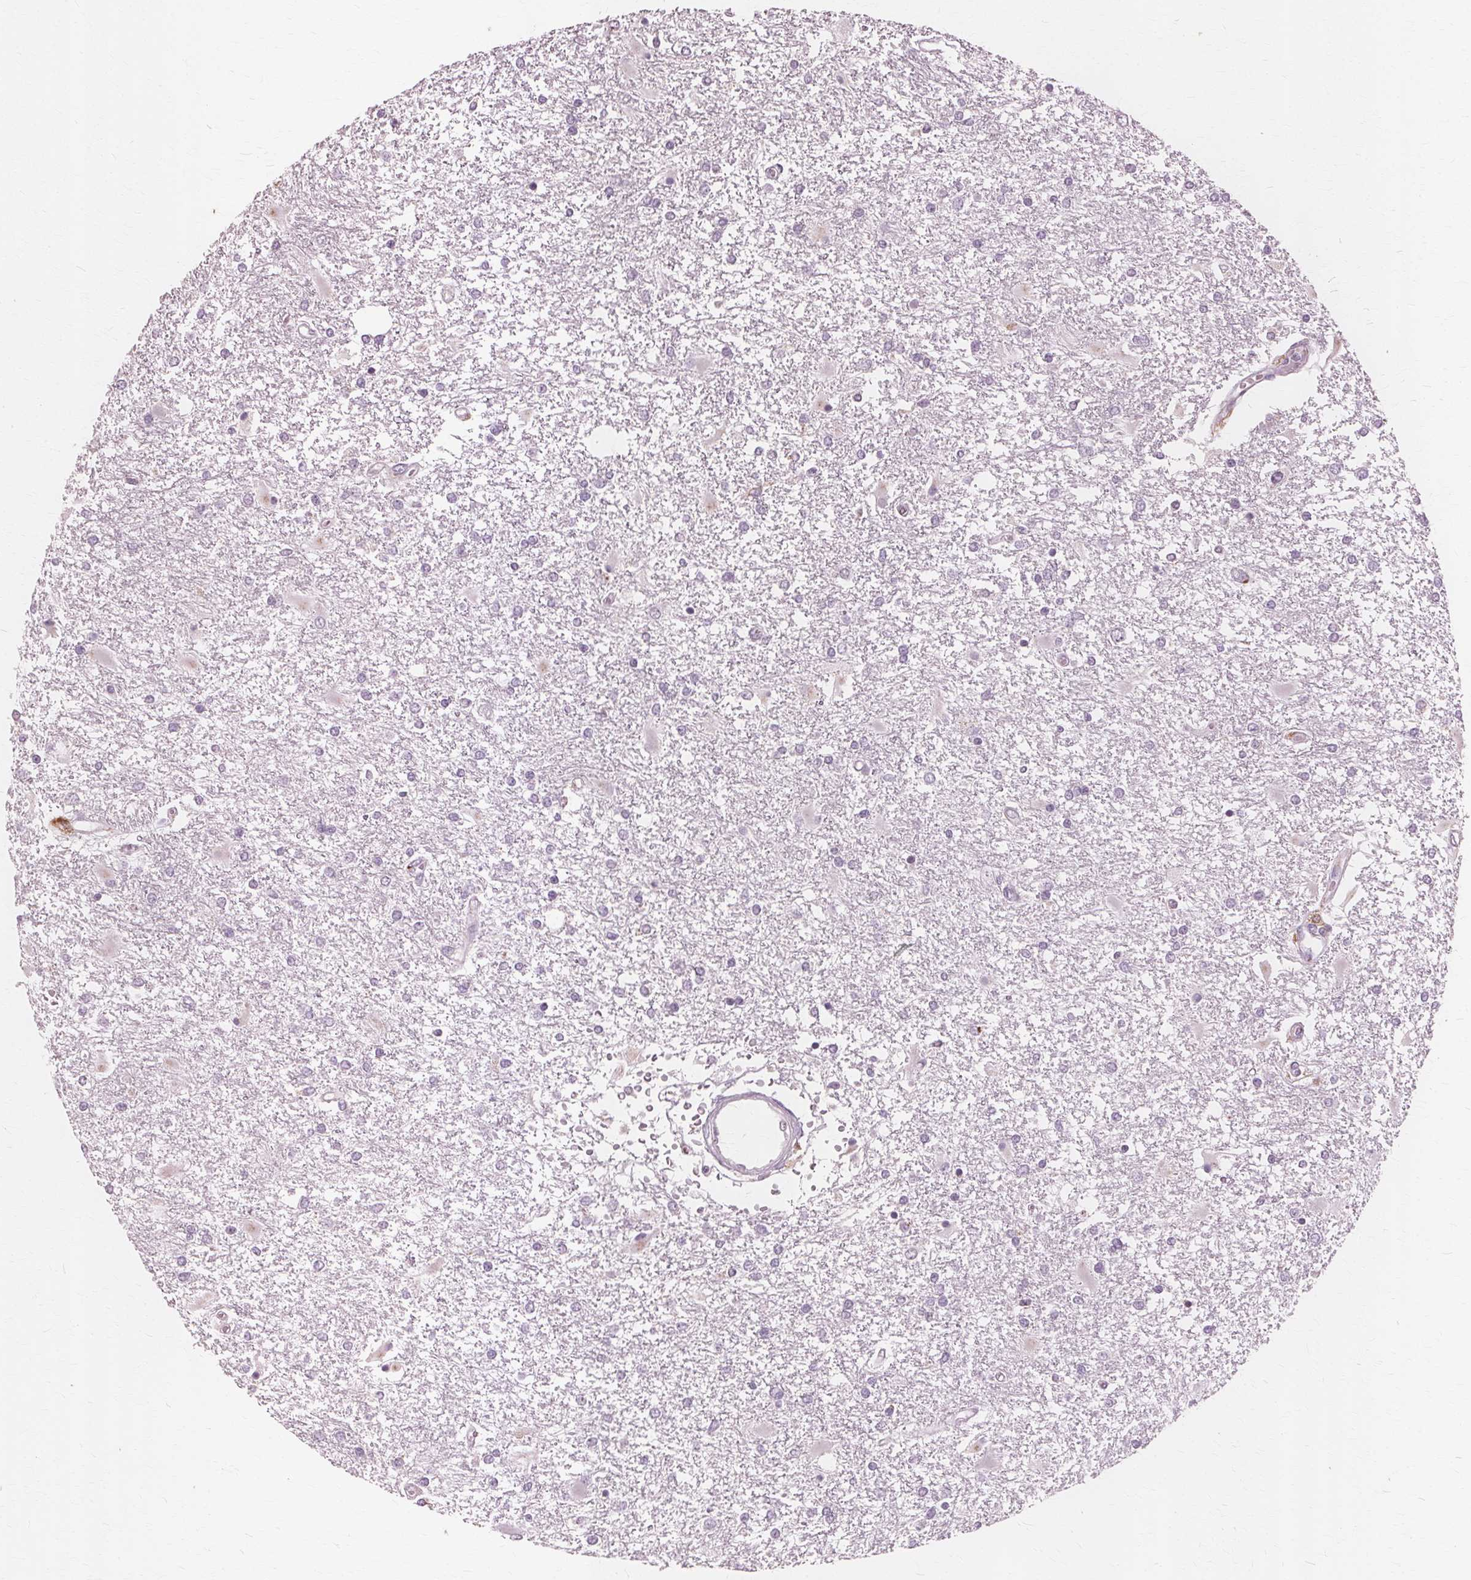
{"staining": {"intensity": "negative", "quantity": "none", "location": "none"}, "tissue": "glioma", "cell_type": "Tumor cells", "image_type": "cancer", "snomed": [{"axis": "morphology", "description": "Glioma, malignant, High grade"}, {"axis": "topography", "description": "Cerebral cortex"}], "caption": "Immunohistochemistry photomicrograph of neoplastic tissue: glioma stained with DAB (3,3'-diaminobenzidine) displays no significant protein expression in tumor cells.", "gene": "DNASE2", "patient": {"sex": "male", "age": 79}}